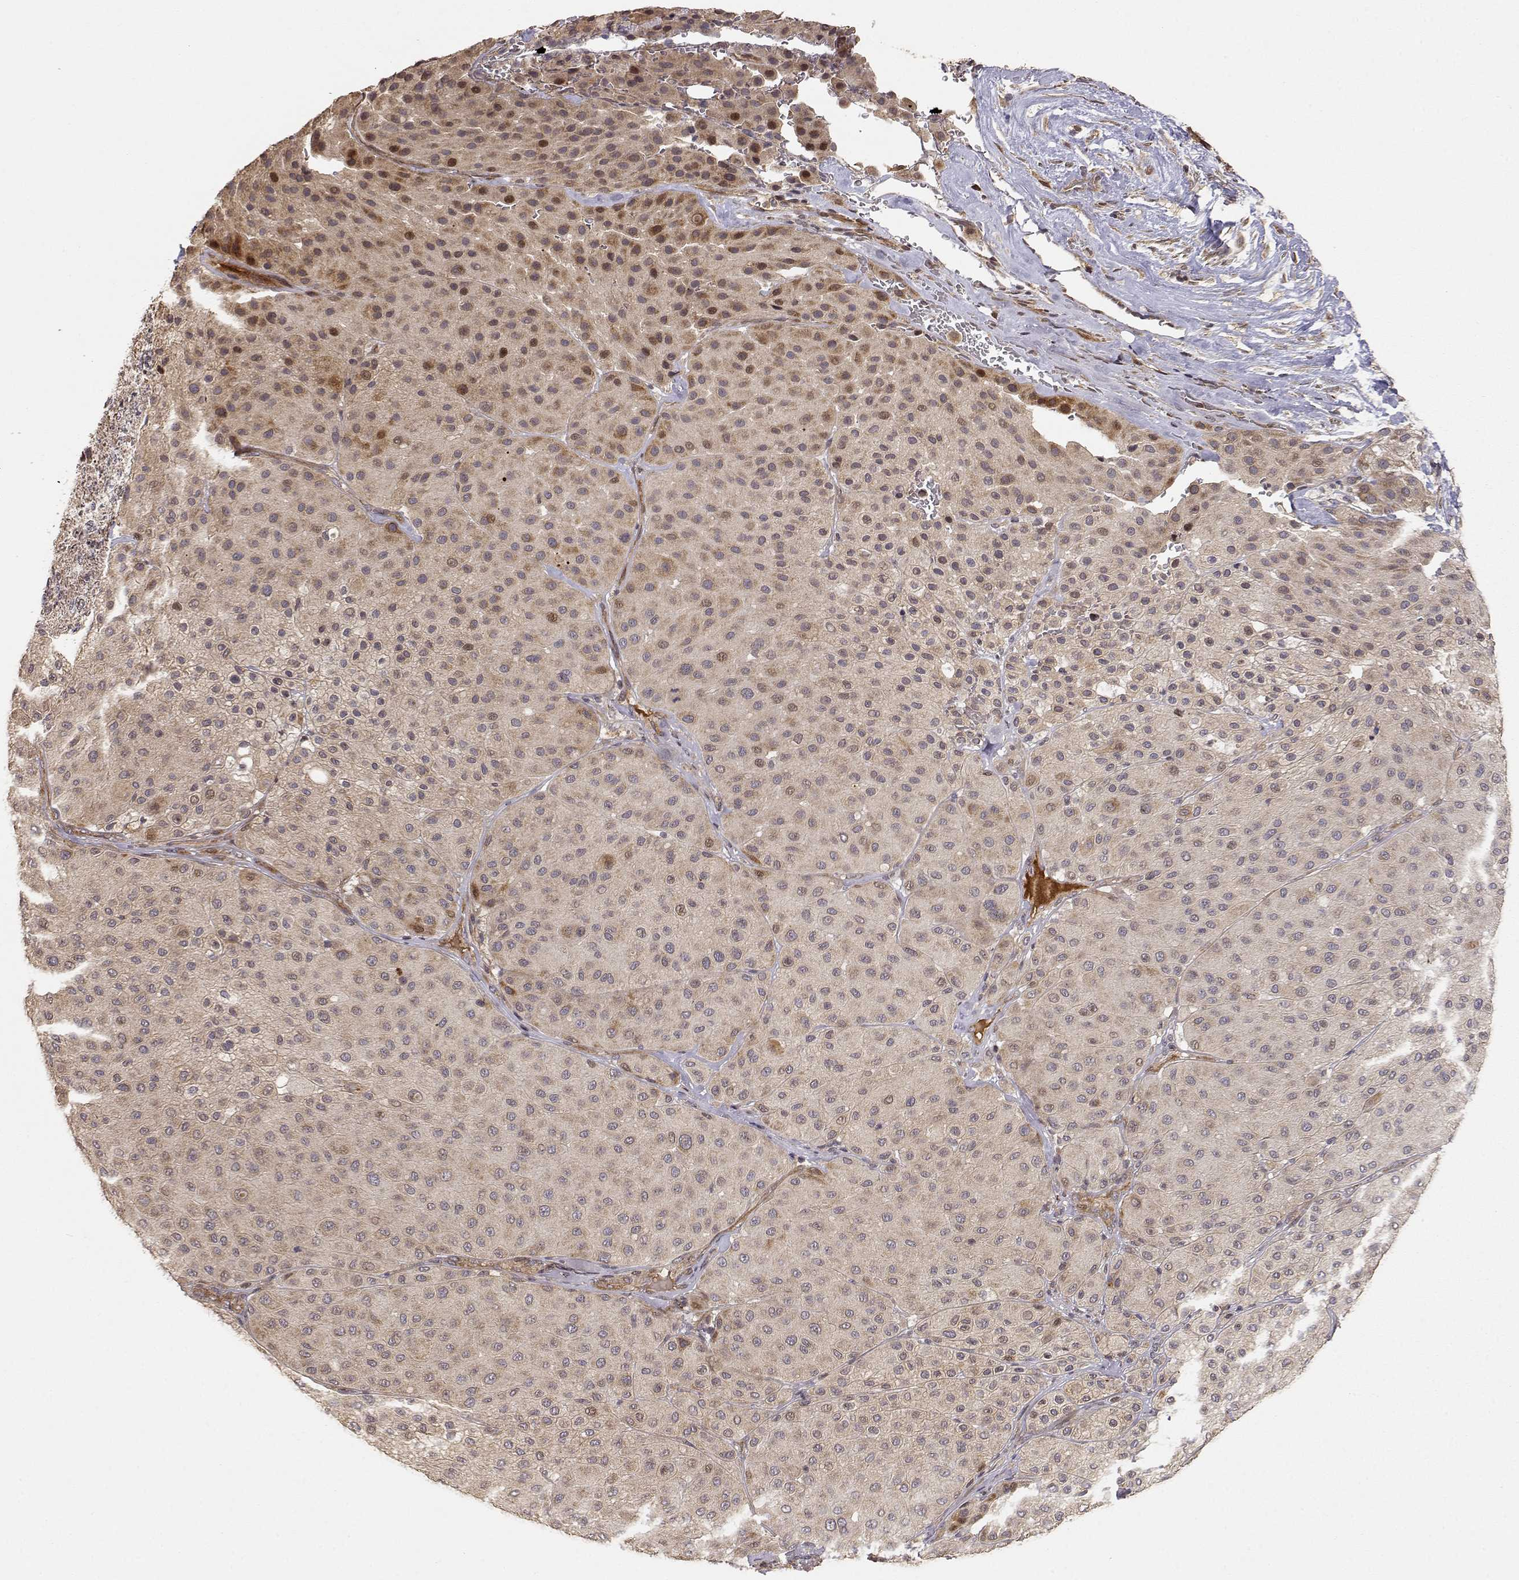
{"staining": {"intensity": "weak", "quantity": ">75%", "location": "cytoplasmic/membranous"}, "tissue": "melanoma", "cell_type": "Tumor cells", "image_type": "cancer", "snomed": [{"axis": "morphology", "description": "Malignant melanoma, Metastatic site"}, {"axis": "topography", "description": "Smooth muscle"}], "caption": "Approximately >75% of tumor cells in melanoma exhibit weak cytoplasmic/membranous protein staining as visualized by brown immunohistochemical staining.", "gene": "PICK1", "patient": {"sex": "male", "age": 41}}